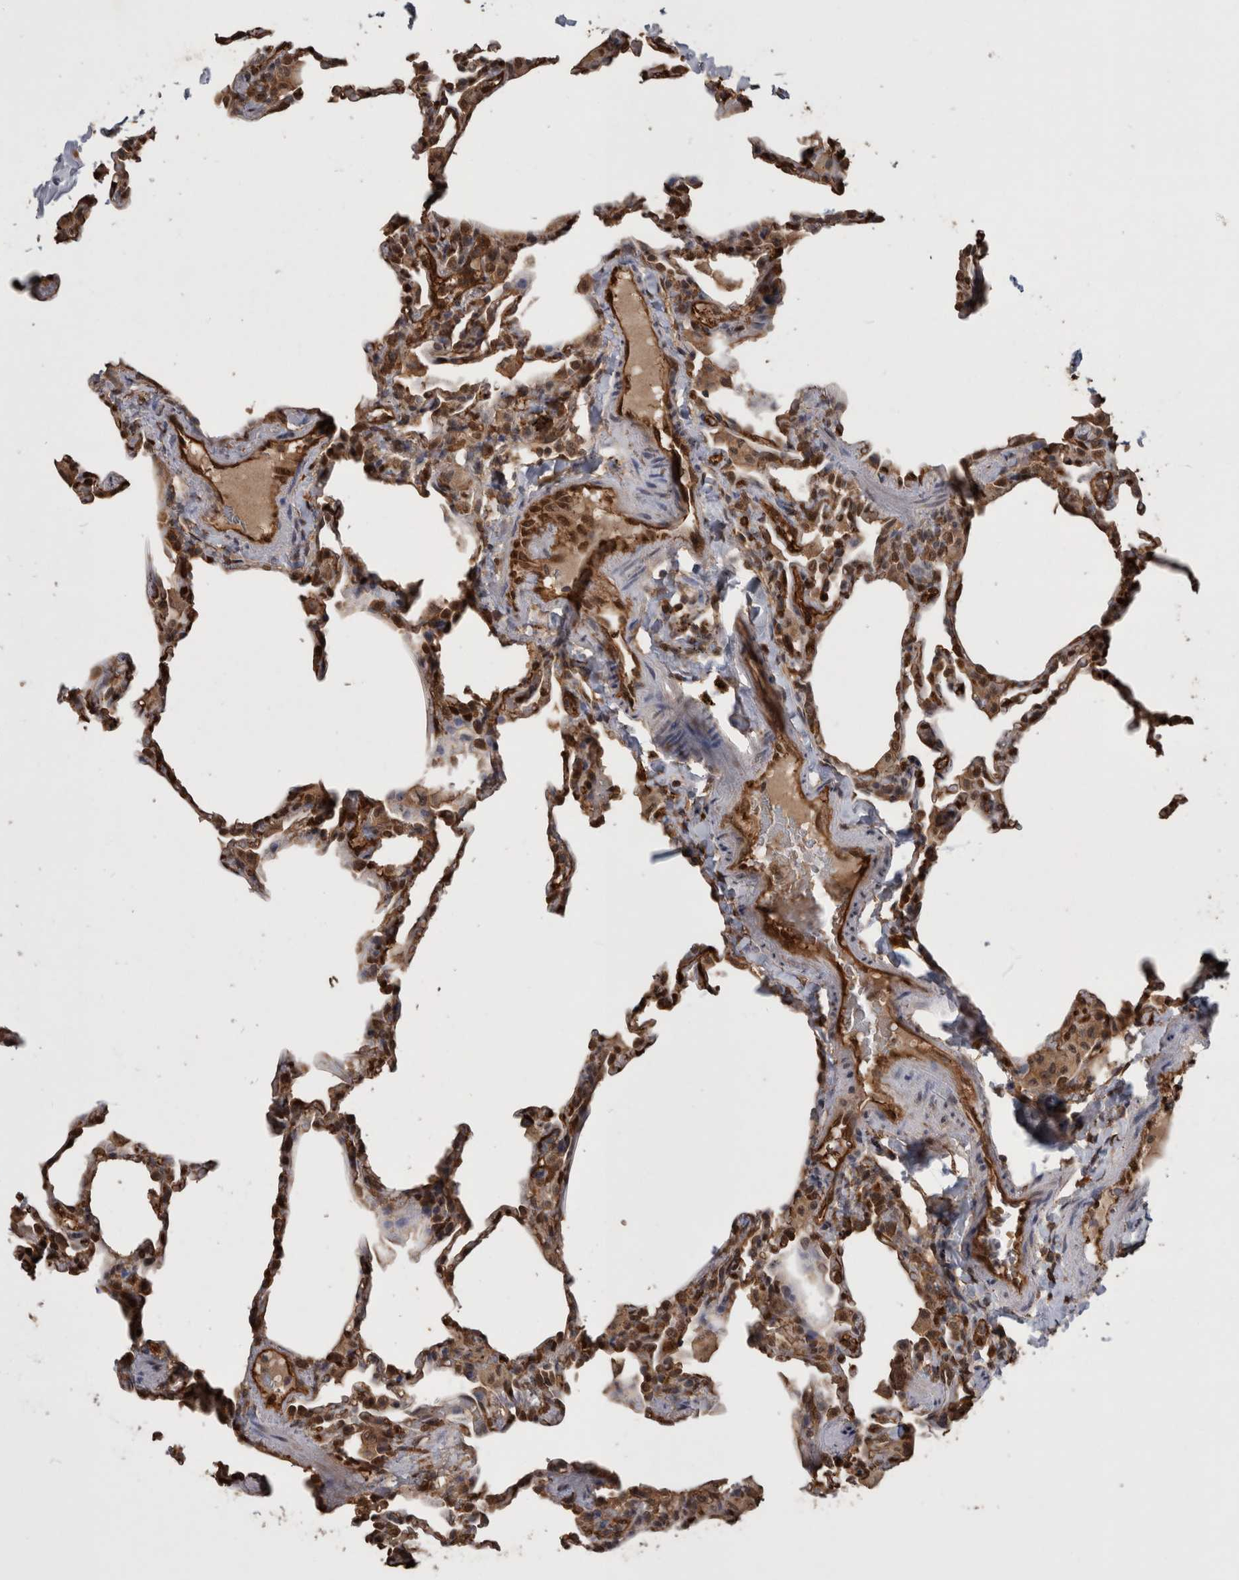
{"staining": {"intensity": "moderate", "quantity": ">75%", "location": "nuclear"}, "tissue": "lung", "cell_type": "Alveolar cells", "image_type": "normal", "snomed": [{"axis": "morphology", "description": "Normal tissue, NOS"}, {"axis": "topography", "description": "Lung"}], "caption": "Immunohistochemistry (IHC) histopathology image of benign lung: human lung stained using IHC shows medium levels of moderate protein expression localized specifically in the nuclear of alveolar cells, appearing as a nuclear brown color.", "gene": "LXN", "patient": {"sex": "male", "age": 20}}